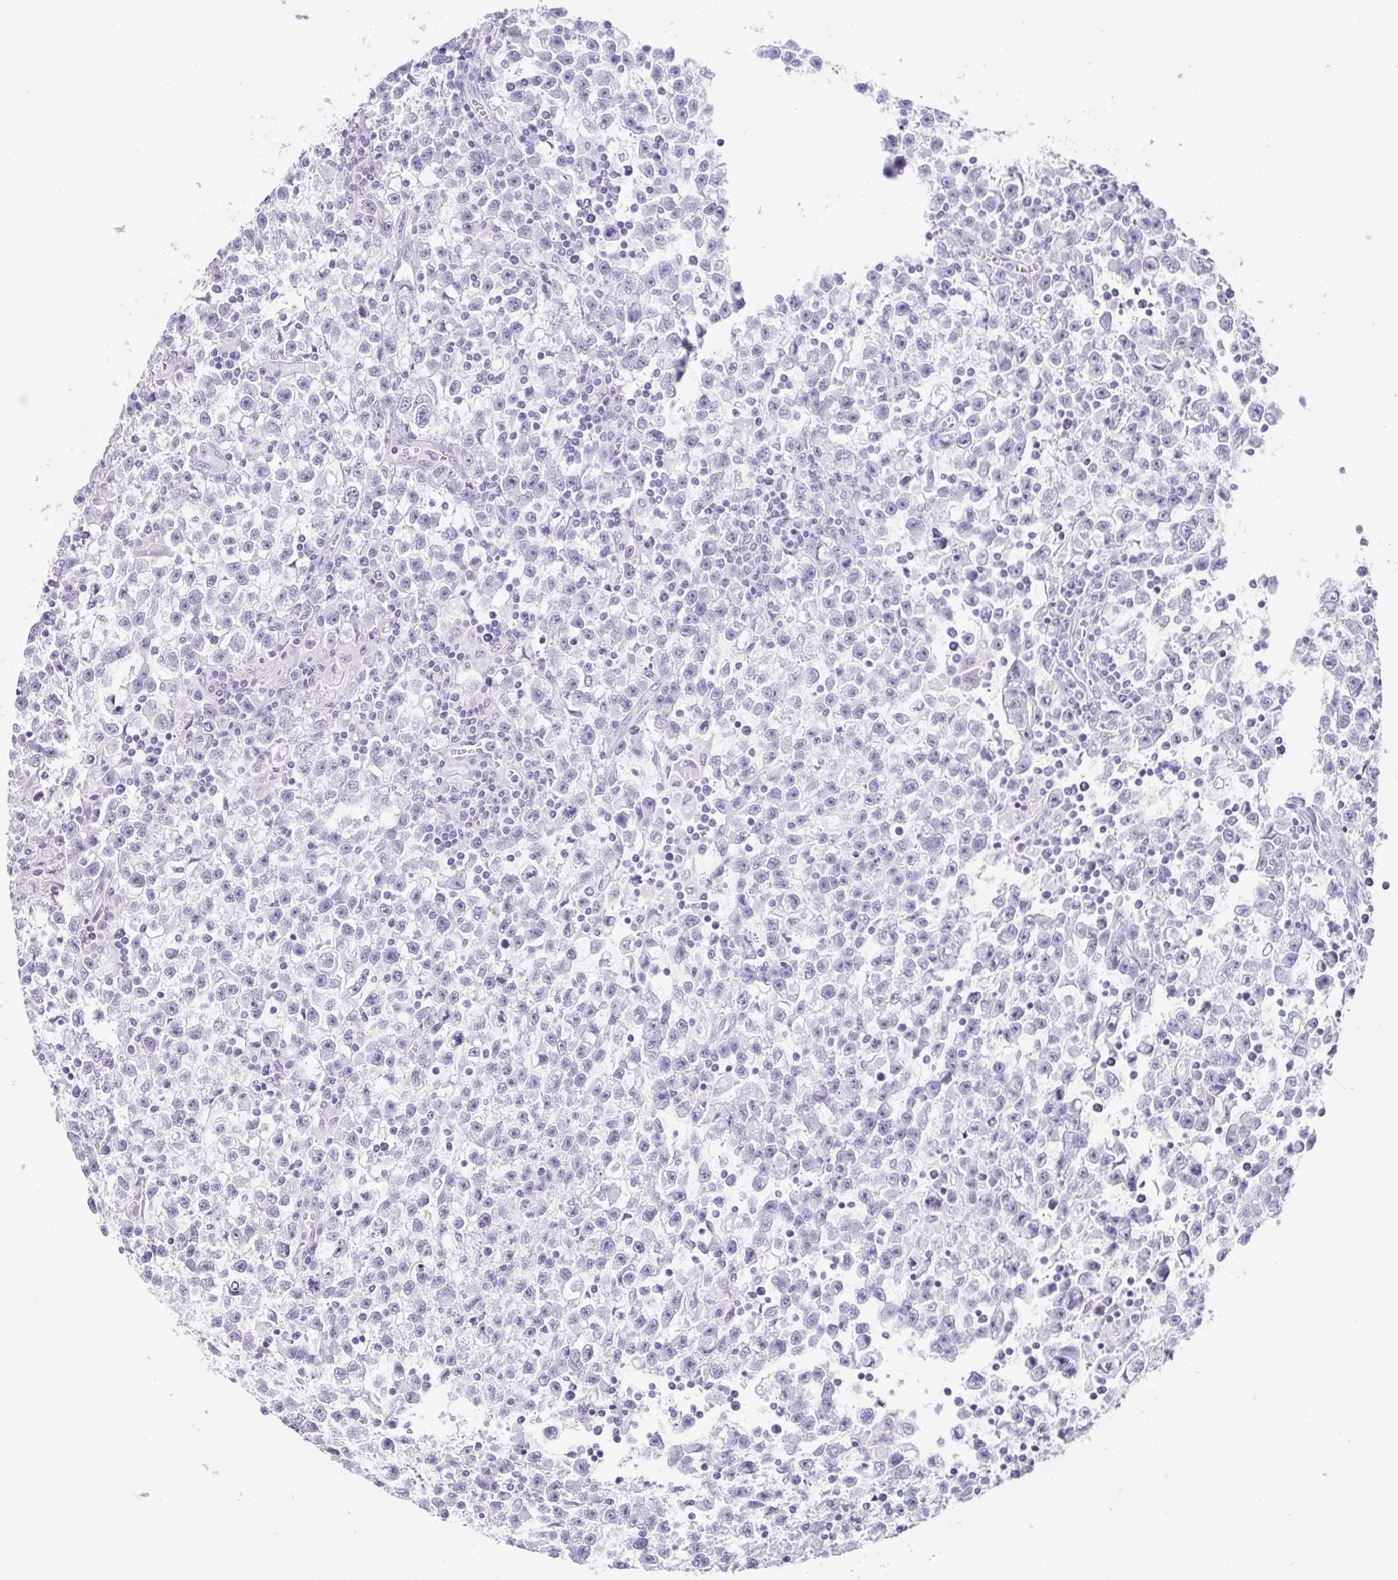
{"staining": {"intensity": "negative", "quantity": "none", "location": "none"}, "tissue": "testis cancer", "cell_type": "Tumor cells", "image_type": "cancer", "snomed": [{"axis": "morphology", "description": "Seminoma, NOS"}, {"axis": "topography", "description": "Testis"}], "caption": "High magnification brightfield microscopy of testis cancer (seminoma) stained with DAB (3,3'-diaminobenzidine) (brown) and counterstained with hematoxylin (blue): tumor cells show no significant positivity.", "gene": "ESX1", "patient": {"sex": "male", "age": 31}}